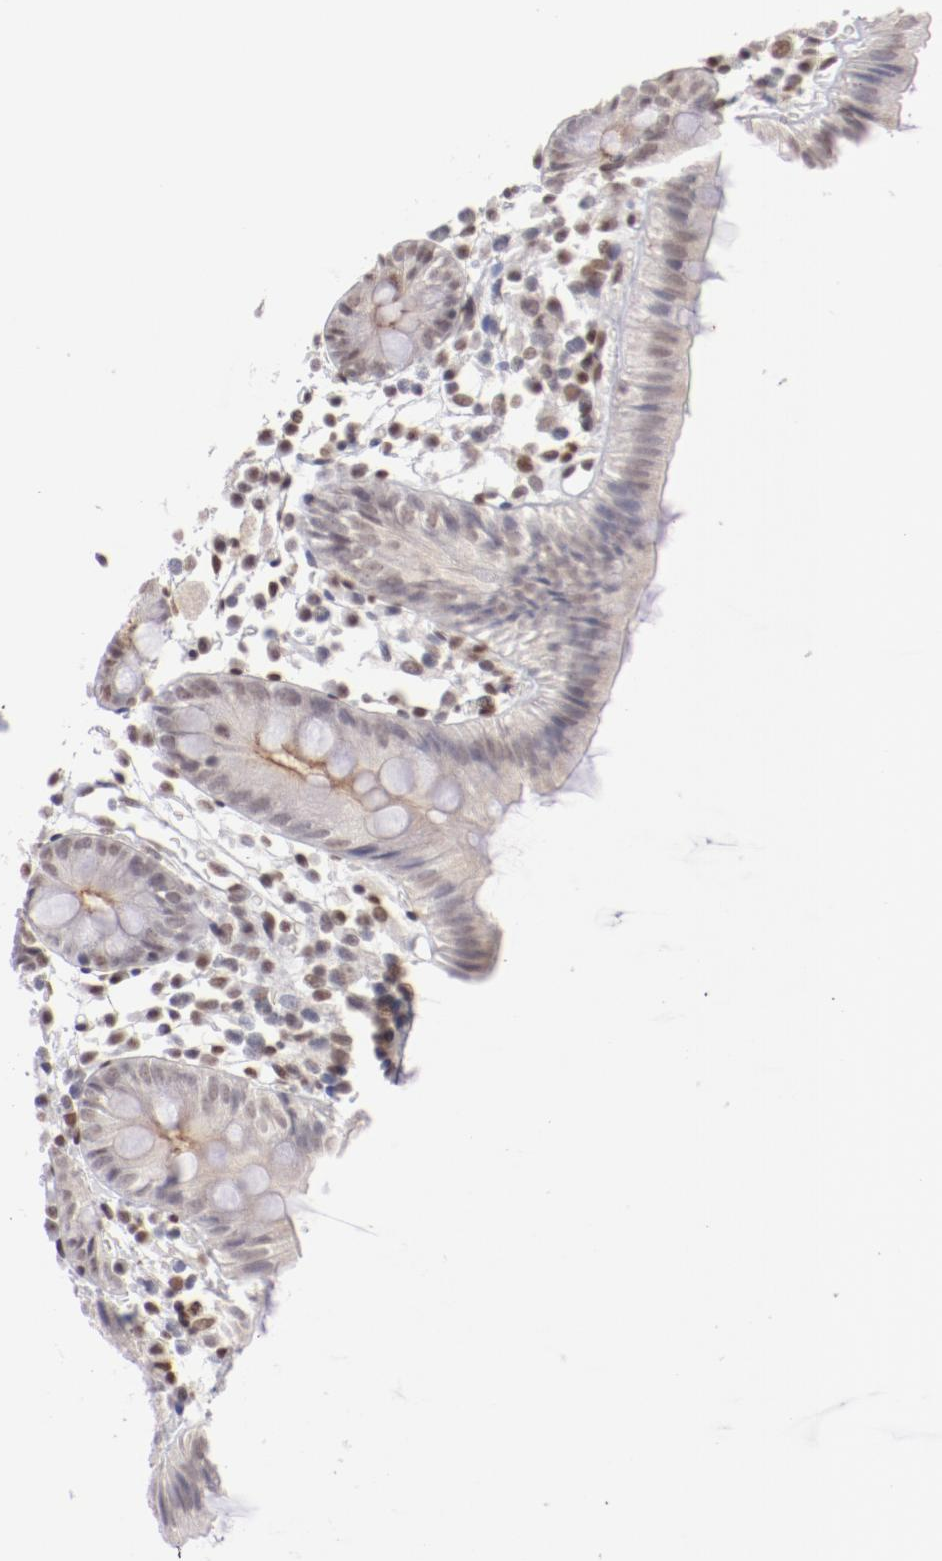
{"staining": {"intensity": "weak", "quantity": ">75%", "location": "nuclear"}, "tissue": "colon", "cell_type": "Endothelial cells", "image_type": "normal", "snomed": [{"axis": "morphology", "description": "Normal tissue, NOS"}, {"axis": "topography", "description": "Colon"}], "caption": "A brown stain shows weak nuclear staining of a protein in endothelial cells of benign colon.", "gene": "TFAP4", "patient": {"sex": "male", "age": 14}}